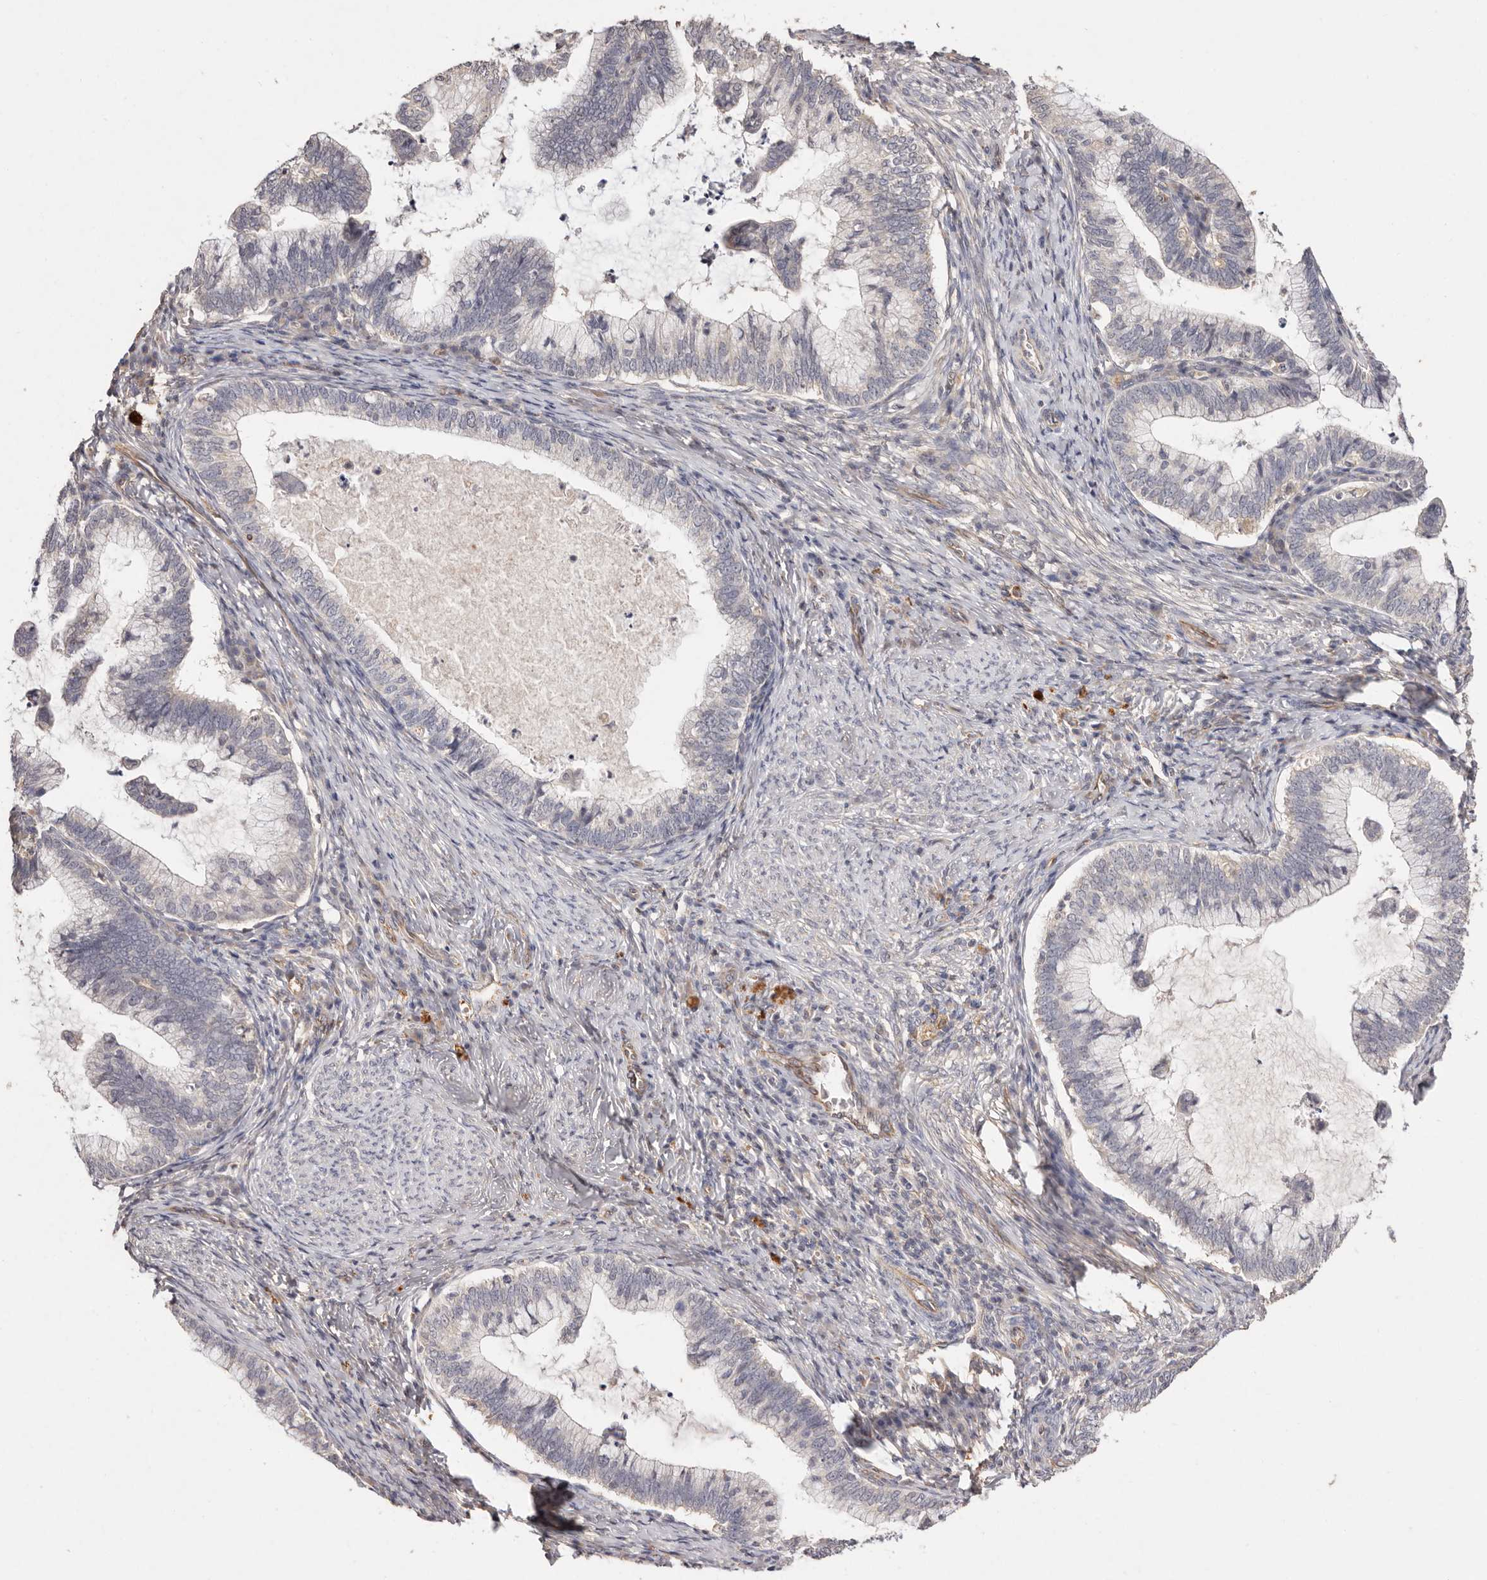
{"staining": {"intensity": "negative", "quantity": "none", "location": "none"}, "tissue": "cervical cancer", "cell_type": "Tumor cells", "image_type": "cancer", "snomed": [{"axis": "morphology", "description": "Adenocarcinoma, NOS"}, {"axis": "topography", "description": "Cervix"}], "caption": "Immunohistochemistry (IHC) photomicrograph of cervical cancer (adenocarcinoma) stained for a protein (brown), which exhibits no positivity in tumor cells.", "gene": "THBS3", "patient": {"sex": "female", "age": 36}}